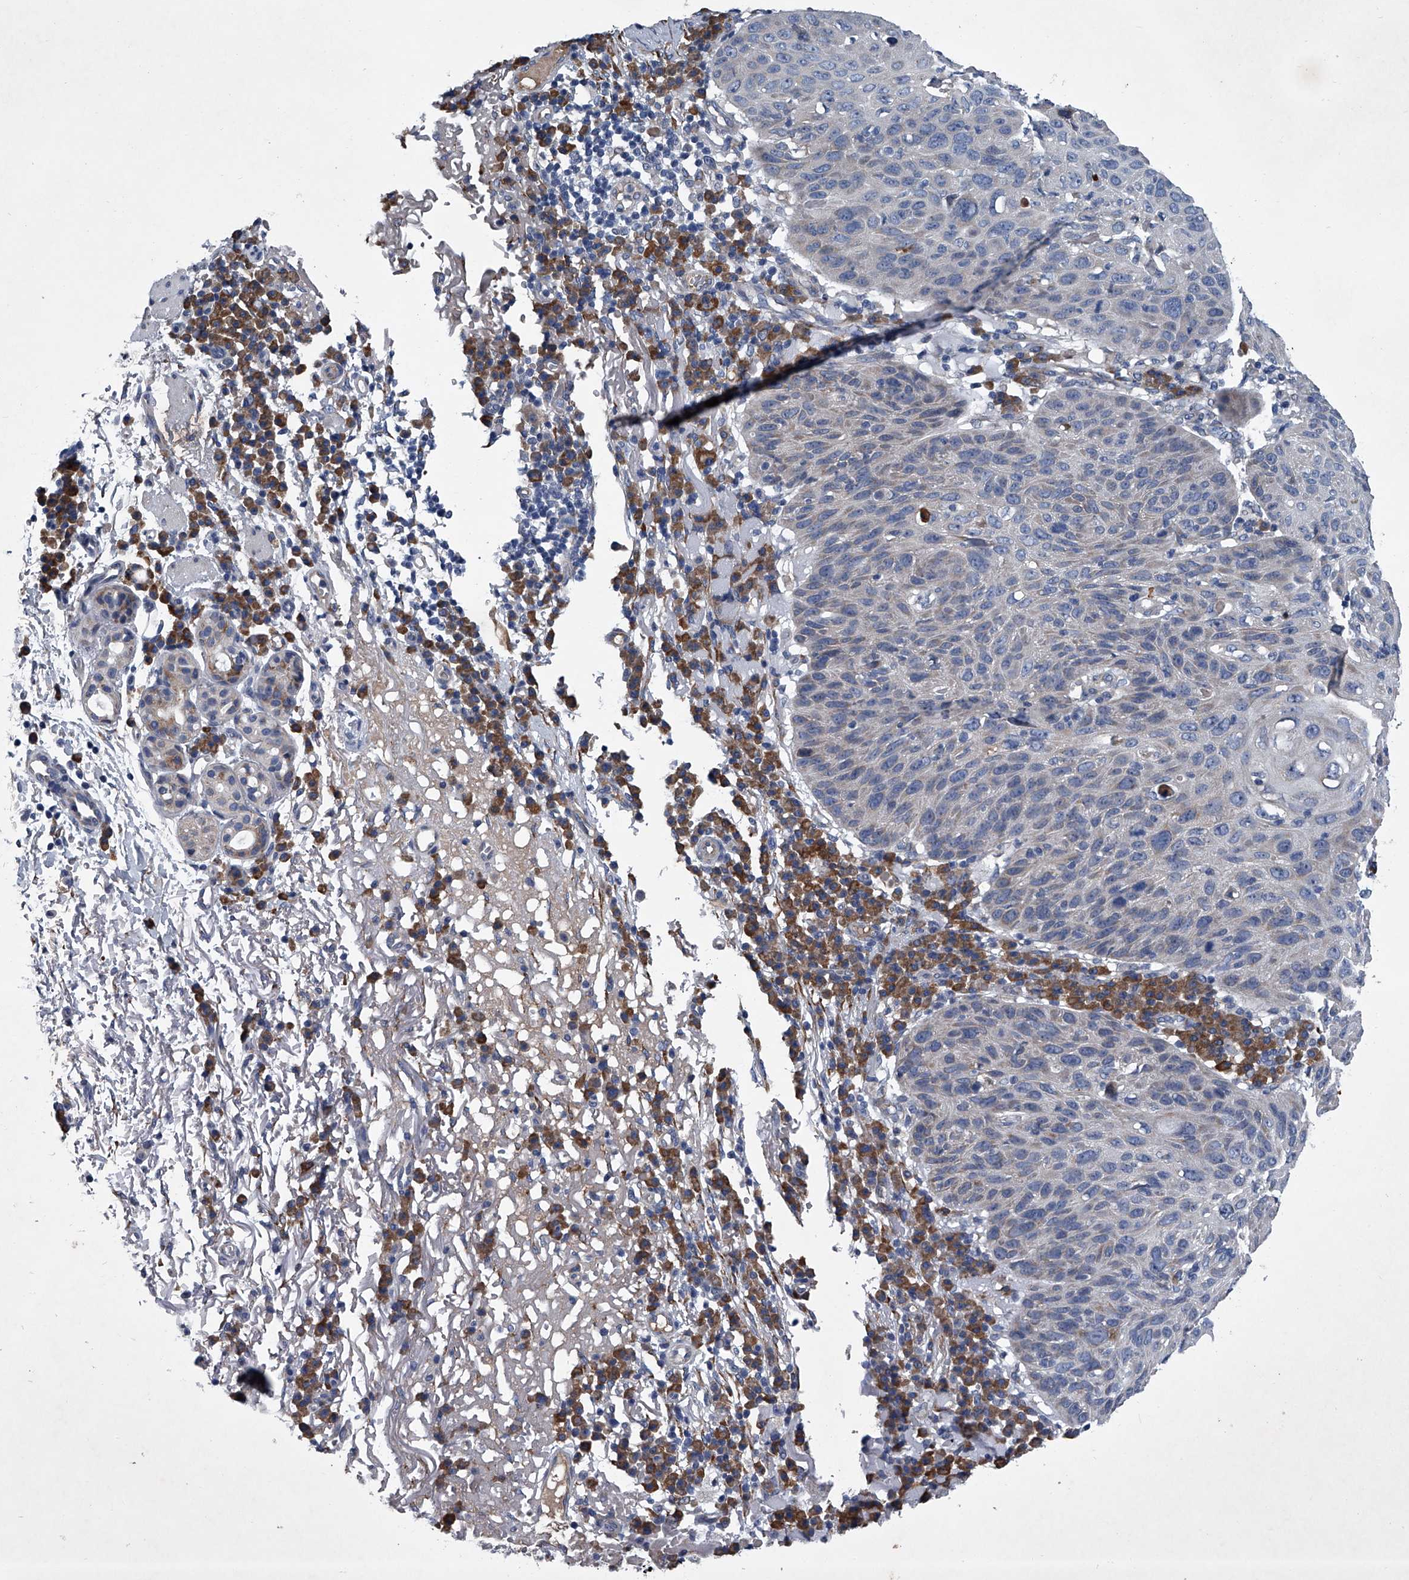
{"staining": {"intensity": "negative", "quantity": "none", "location": "none"}, "tissue": "skin cancer", "cell_type": "Tumor cells", "image_type": "cancer", "snomed": [{"axis": "morphology", "description": "Squamous cell carcinoma, NOS"}, {"axis": "topography", "description": "Skin"}], "caption": "IHC of skin squamous cell carcinoma displays no positivity in tumor cells. (Stains: DAB immunohistochemistry with hematoxylin counter stain, Microscopy: brightfield microscopy at high magnification).", "gene": "ABCG1", "patient": {"sex": "female", "age": 90}}